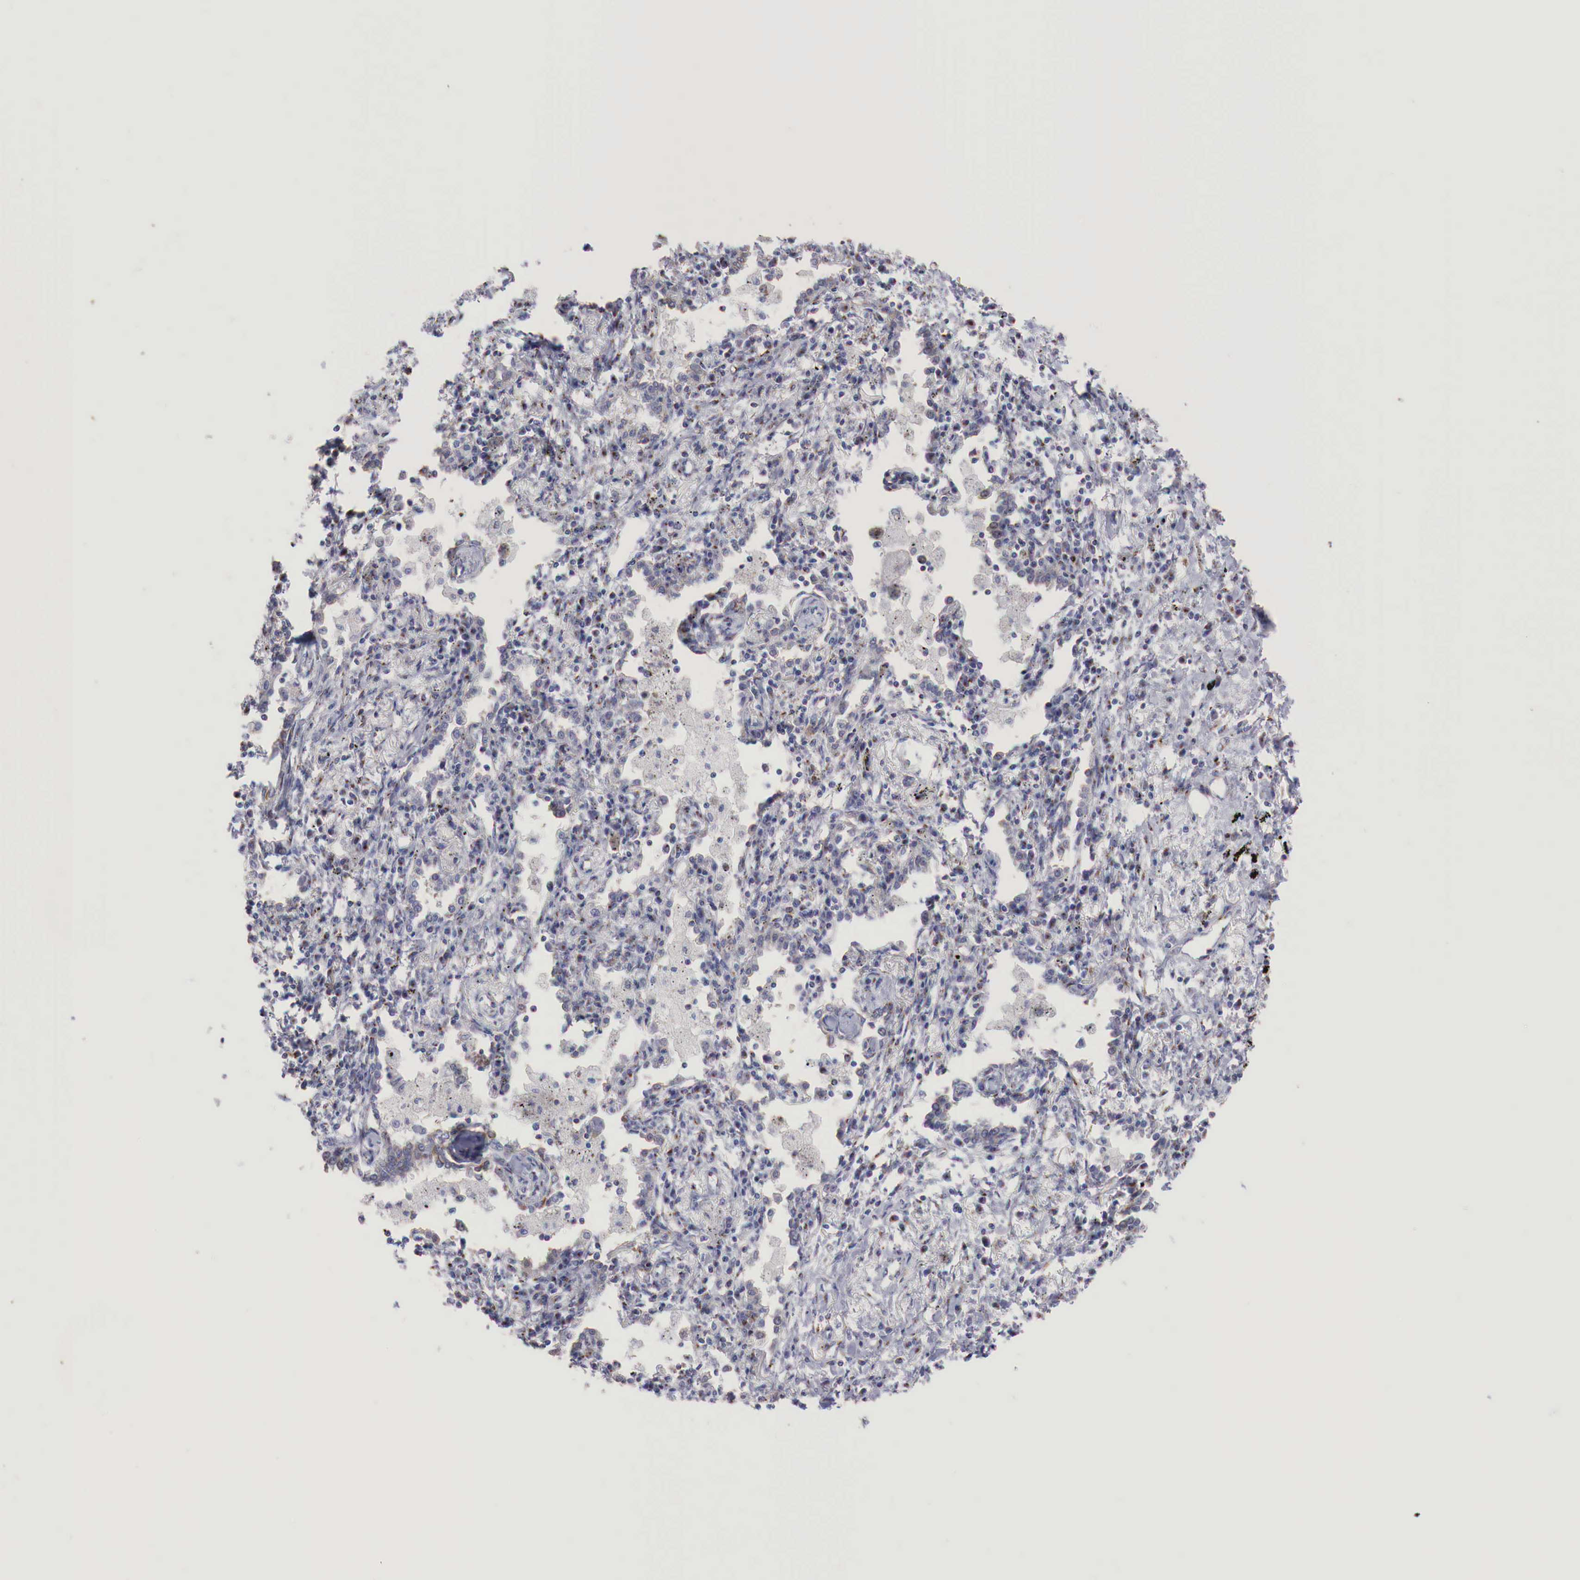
{"staining": {"intensity": "weak", "quantity": "<25%", "location": "cytoplasmic/membranous"}, "tissue": "lung cancer", "cell_type": "Tumor cells", "image_type": "cancer", "snomed": [{"axis": "morphology", "description": "Adenocarcinoma, NOS"}, {"axis": "topography", "description": "Lung"}], "caption": "A high-resolution histopathology image shows immunohistochemistry (IHC) staining of lung cancer, which displays no significant positivity in tumor cells.", "gene": "SYAP1", "patient": {"sex": "male", "age": 60}}